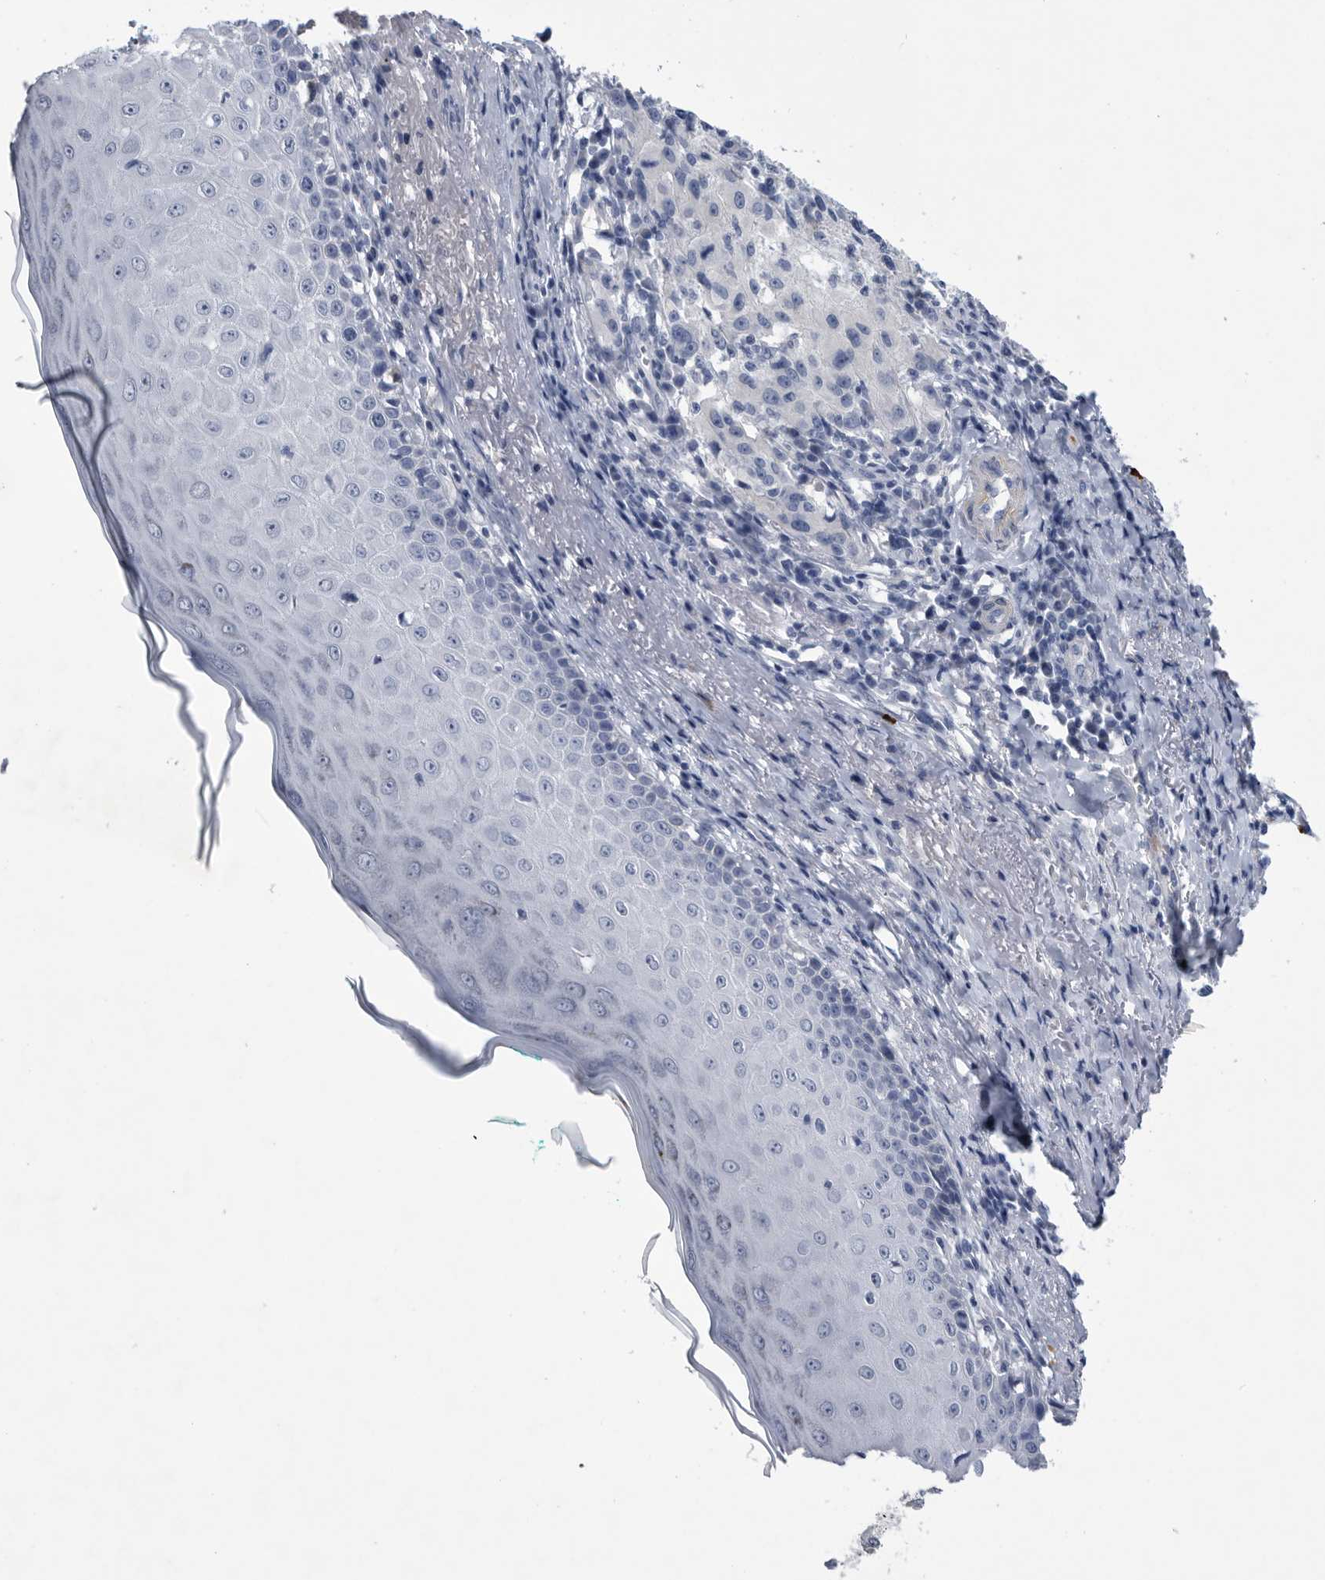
{"staining": {"intensity": "negative", "quantity": "none", "location": "none"}, "tissue": "melanoma", "cell_type": "Tumor cells", "image_type": "cancer", "snomed": [{"axis": "morphology", "description": "Necrosis, NOS"}, {"axis": "morphology", "description": "Malignant melanoma, NOS"}, {"axis": "topography", "description": "Skin"}], "caption": "An immunohistochemistry (IHC) image of malignant melanoma is shown. There is no staining in tumor cells of malignant melanoma. (Brightfield microscopy of DAB (3,3'-diaminobenzidine) immunohistochemistry at high magnification).", "gene": "BTBD6", "patient": {"sex": "female", "age": 87}}